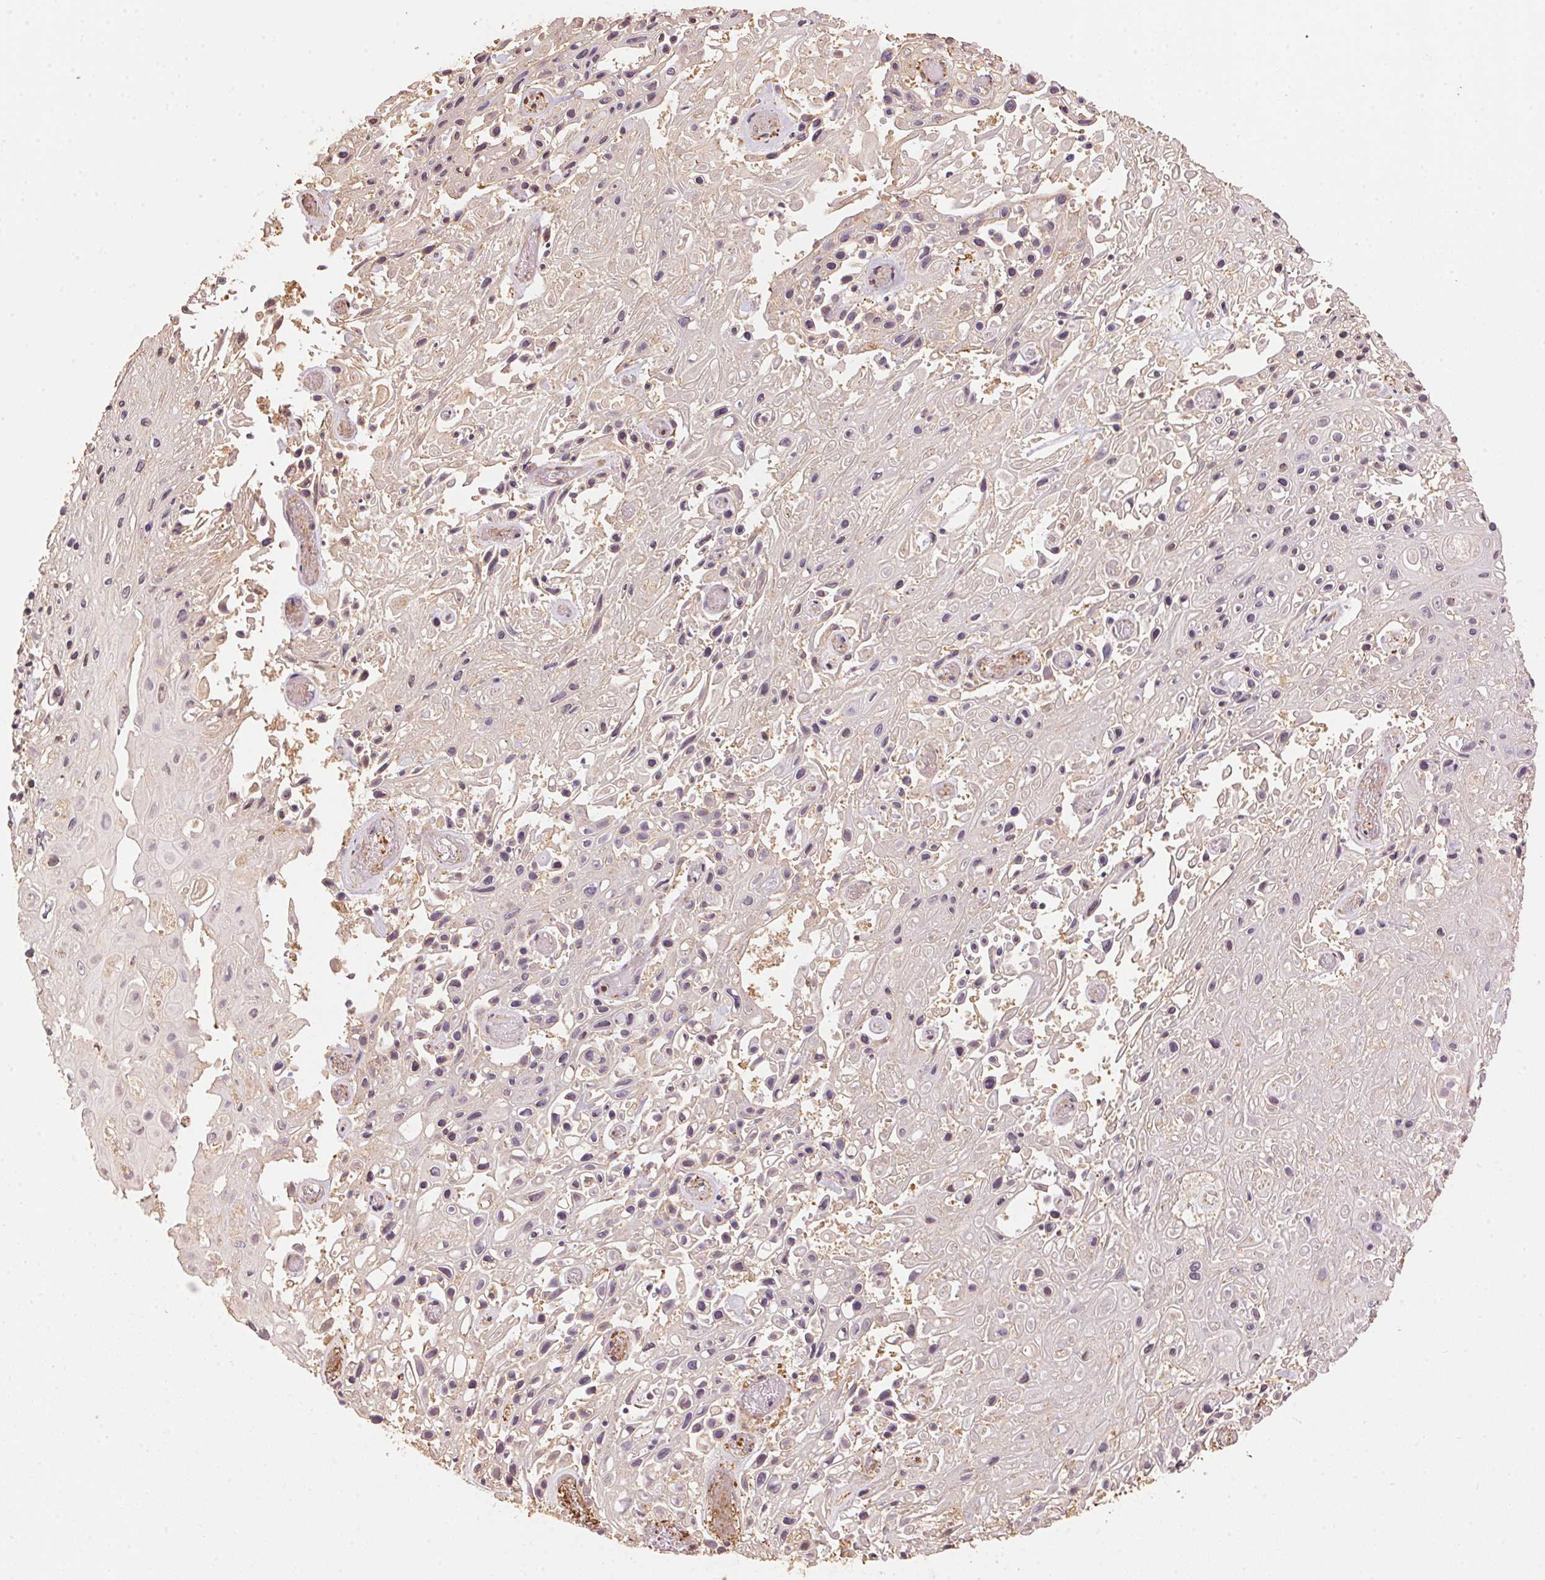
{"staining": {"intensity": "negative", "quantity": "none", "location": "none"}, "tissue": "skin cancer", "cell_type": "Tumor cells", "image_type": "cancer", "snomed": [{"axis": "morphology", "description": "Squamous cell carcinoma, NOS"}, {"axis": "topography", "description": "Skin"}], "caption": "Squamous cell carcinoma (skin) was stained to show a protein in brown. There is no significant expression in tumor cells.", "gene": "QDPR", "patient": {"sex": "male", "age": 82}}